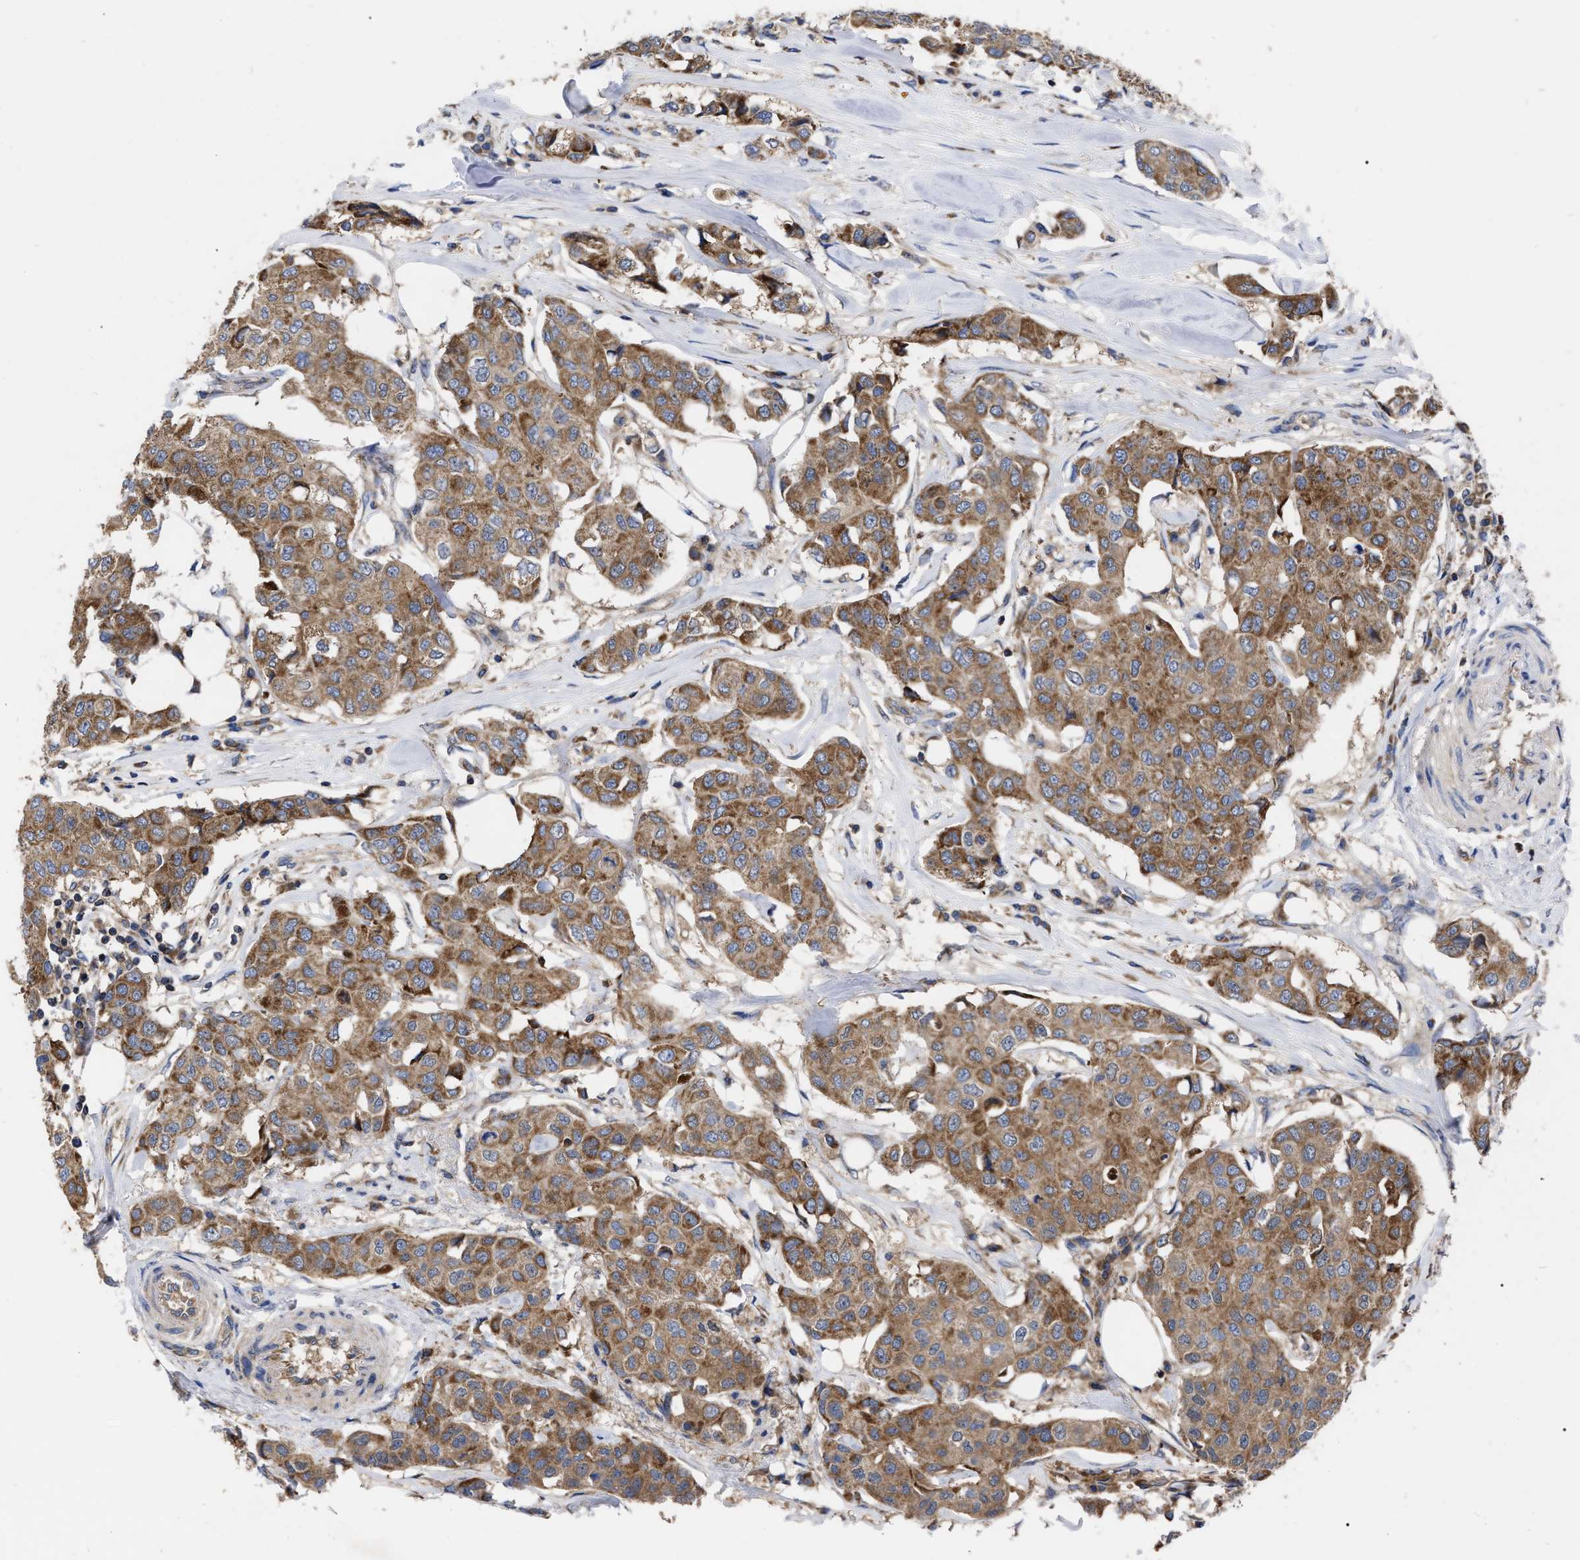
{"staining": {"intensity": "moderate", "quantity": ">75%", "location": "cytoplasmic/membranous"}, "tissue": "breast cancer", "cell_type": "Tumor cells", "image_type": "cancer", "snomed": [{"axis": "morphology", "description": "Duct carcinoma"}, {"axis": "topography", "description": "Breast"}], "caption": "Immunohistochemistry (IHC) of human breast cancer reveals medium levels of moderate cytoplasmic/membranous positivity in about >75% of tumor cells. (DAB (3,3'-diaminobenzidine) IHC with brightfield microscopy, high magnification).", "gene": "CDKN2C", "patient": {"sex": "female", "age": 80}}